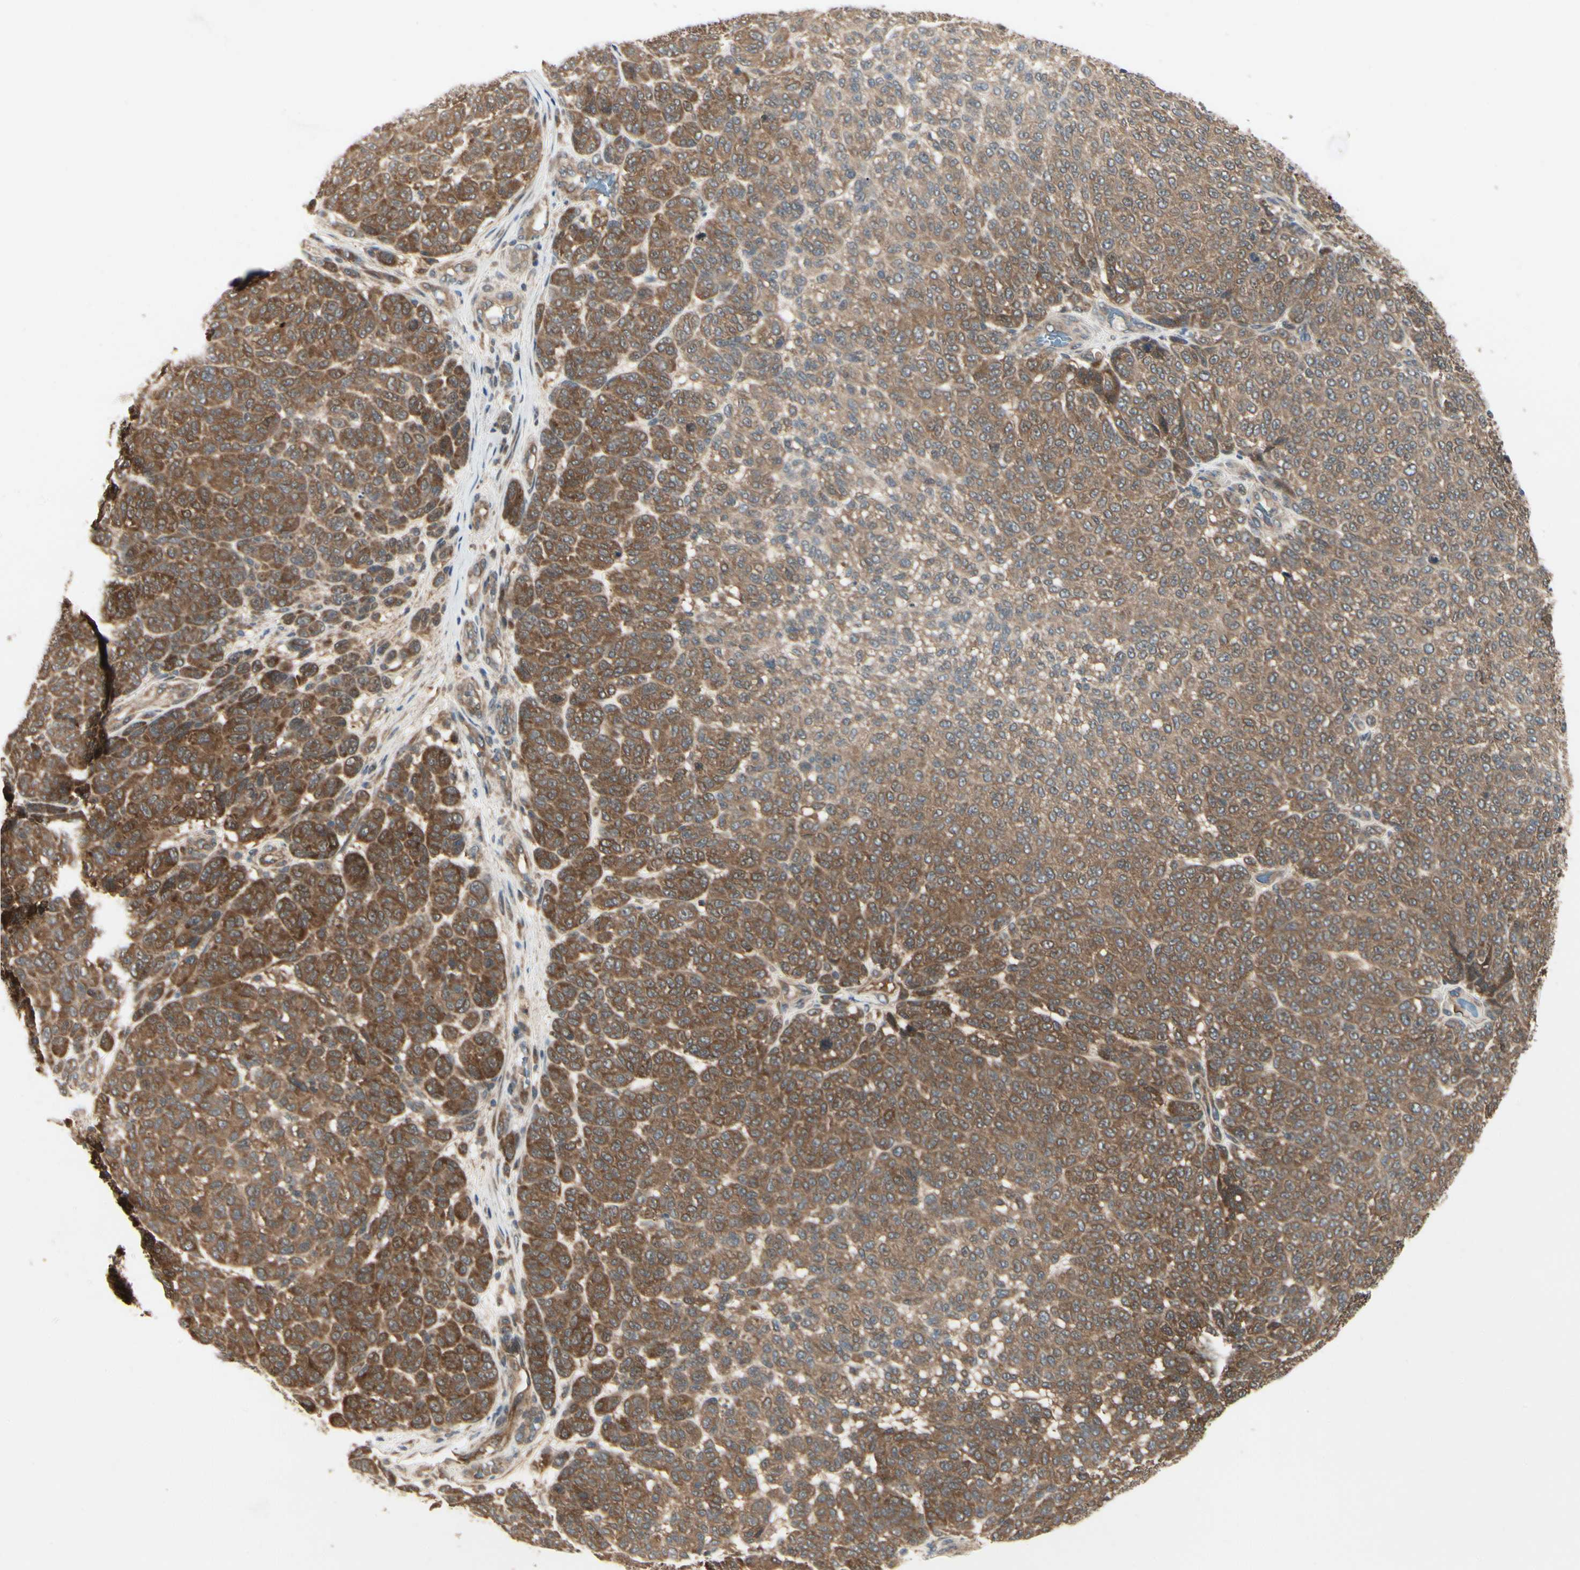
{"staining": {"intensity": "strong", "quantity": ">75%", "location": "cytoplasmic/membranous"}, "tissue": "melanoma", "cell_type": "Tumor cells", "image_type": "cancer", "snomed": [{"axis": "morphology", "description": "Malignant melanoma, NOS"}, {"axis": "topography", "description": "Skin"}], "caption": "This histopathology image shows IHC staining of melanoma, with high strong cytoplasmic/membranous staining in about >75% of tumor cells.", "gene": "RNF14", "patient": {"sex": "male", "age": 59}}